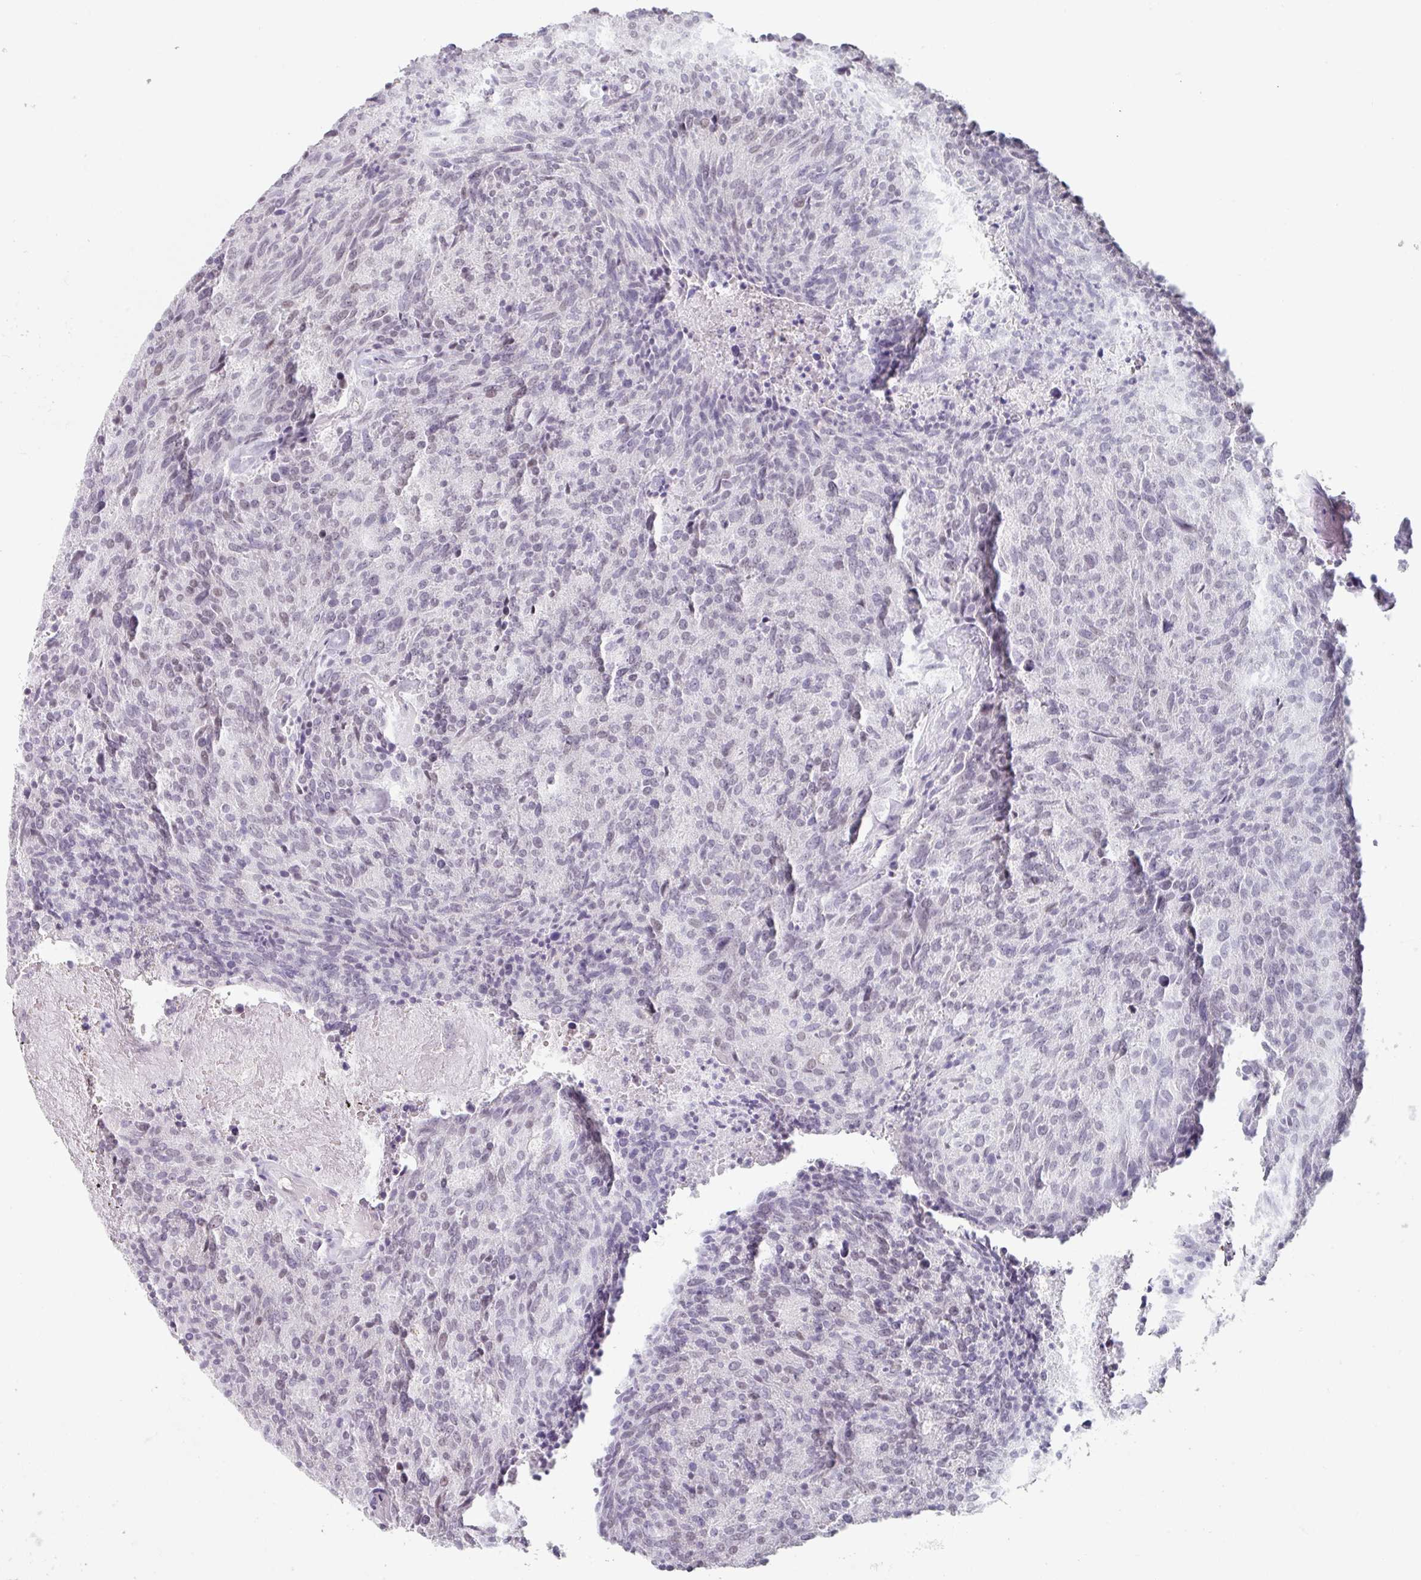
{"staining": {"intensity": "negative", "quantity": "none", "location": "none"}, "tissue": "carcinoid", "cell_type": "Tumor cells", "image_type": "cancer", "snomed": [{"axis": "morphology", "description": "Carcinoid, malignant, NOS"}, {"axis": "topography", "description": "Pancreas"}], "caption": "DAB (3,3'-diaminobenzidine) immunohistochemical staining of carcinoid exhibits no significant expression in tumor cells.", "gene": "SPRR1A", "patient": {"sex": "female", "age": 54}}